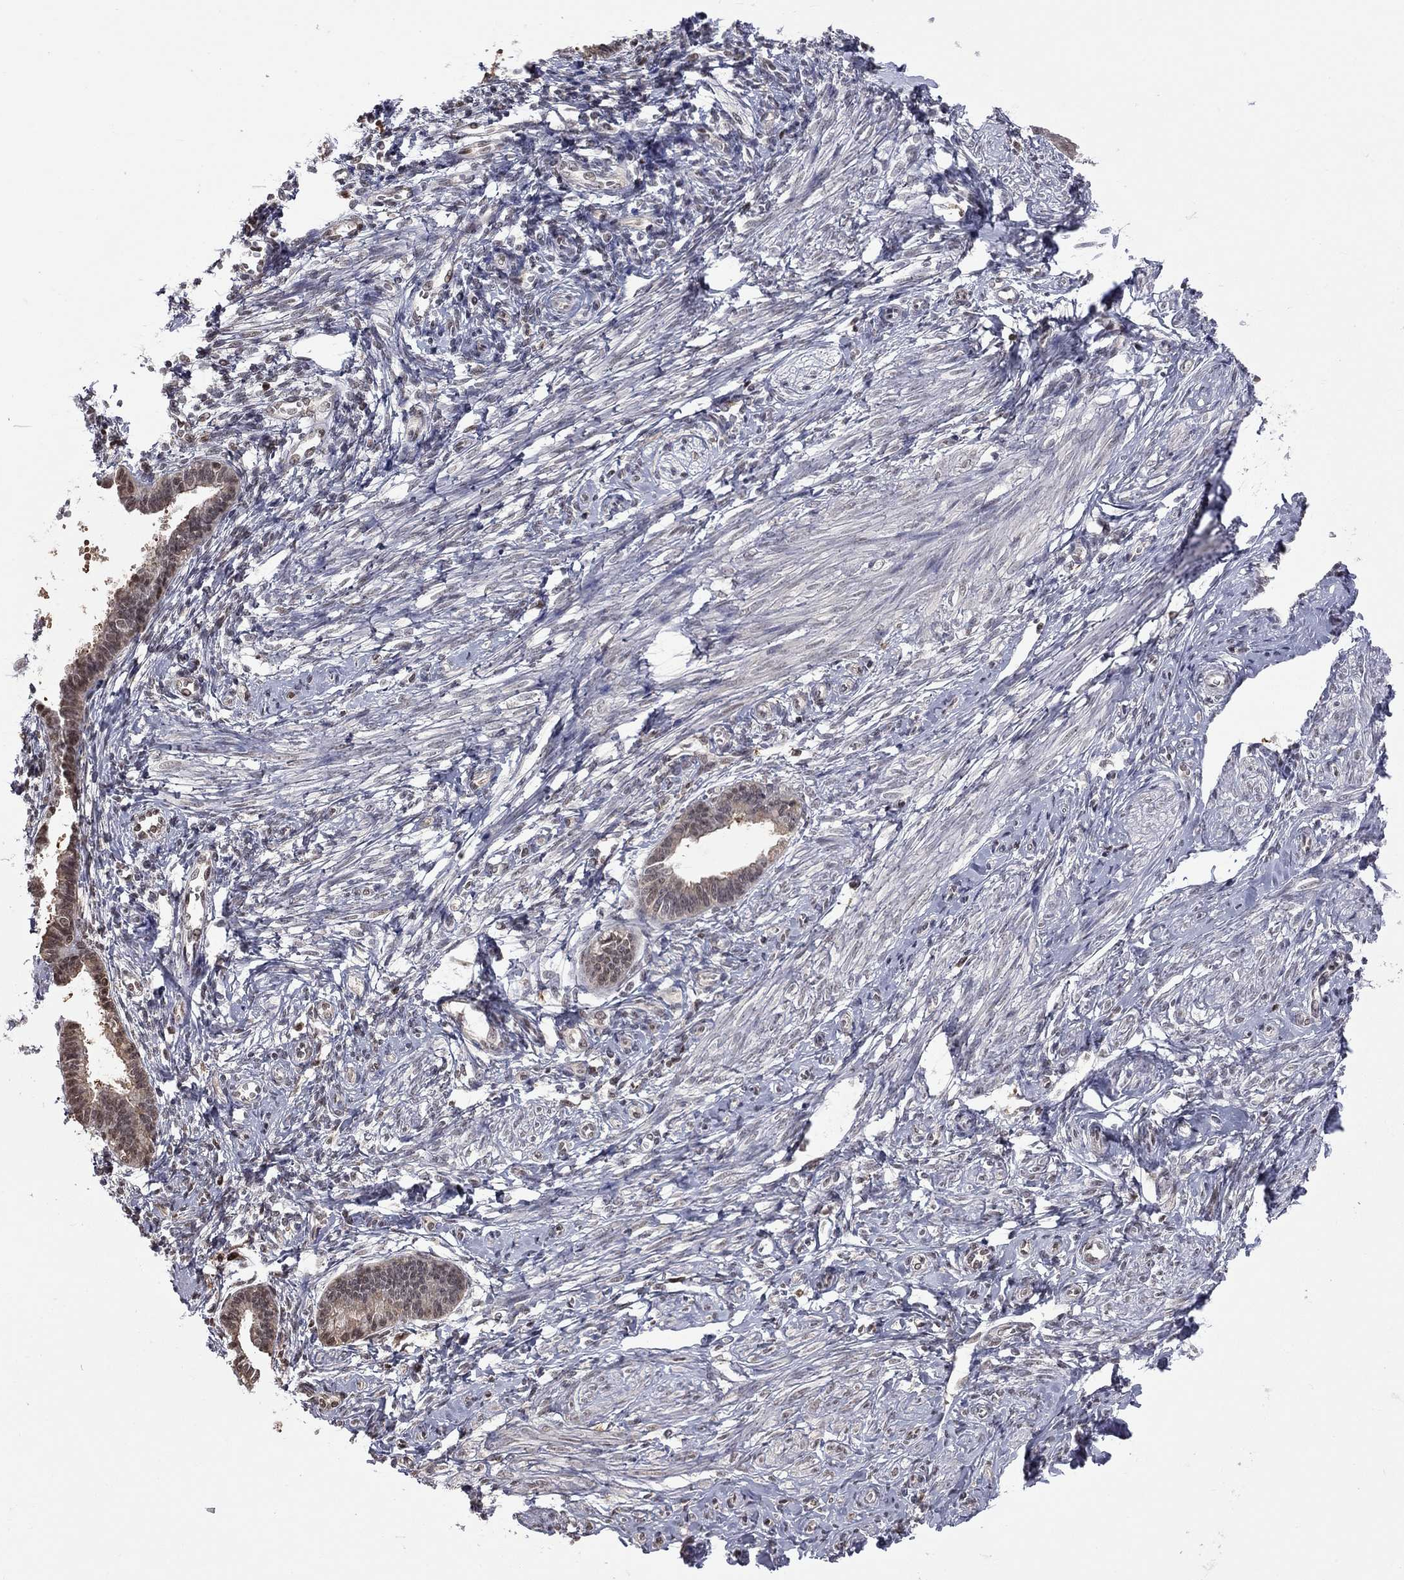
{"staining": {"intensity": "negative", "quantity": "none", "location": "none"}, "tissue": "endometrium", "cell_type": "Cells in endometrial stroma", "image_type": "normal", "snomed": [{"axis": "morphology", "description": "Normal tissue, NOS"}, {"axis": "topography", "description": "Cervix"}, {"axis": "topography", "description": "Endometrium"}], "caption": "DAB (3,3'-diaminobenzidine) immunohistochemical staining of unremarkable human endometrium demonstrates no significant positivity in cells in endometrial stroma. (Brightfield microscopy of DAB (3,3'-diaminobenzidine) immunohistochemistry (IHC) at high magnification).", "gene": "RFWD3", "patient": {"sex": "female", "age": 37}}